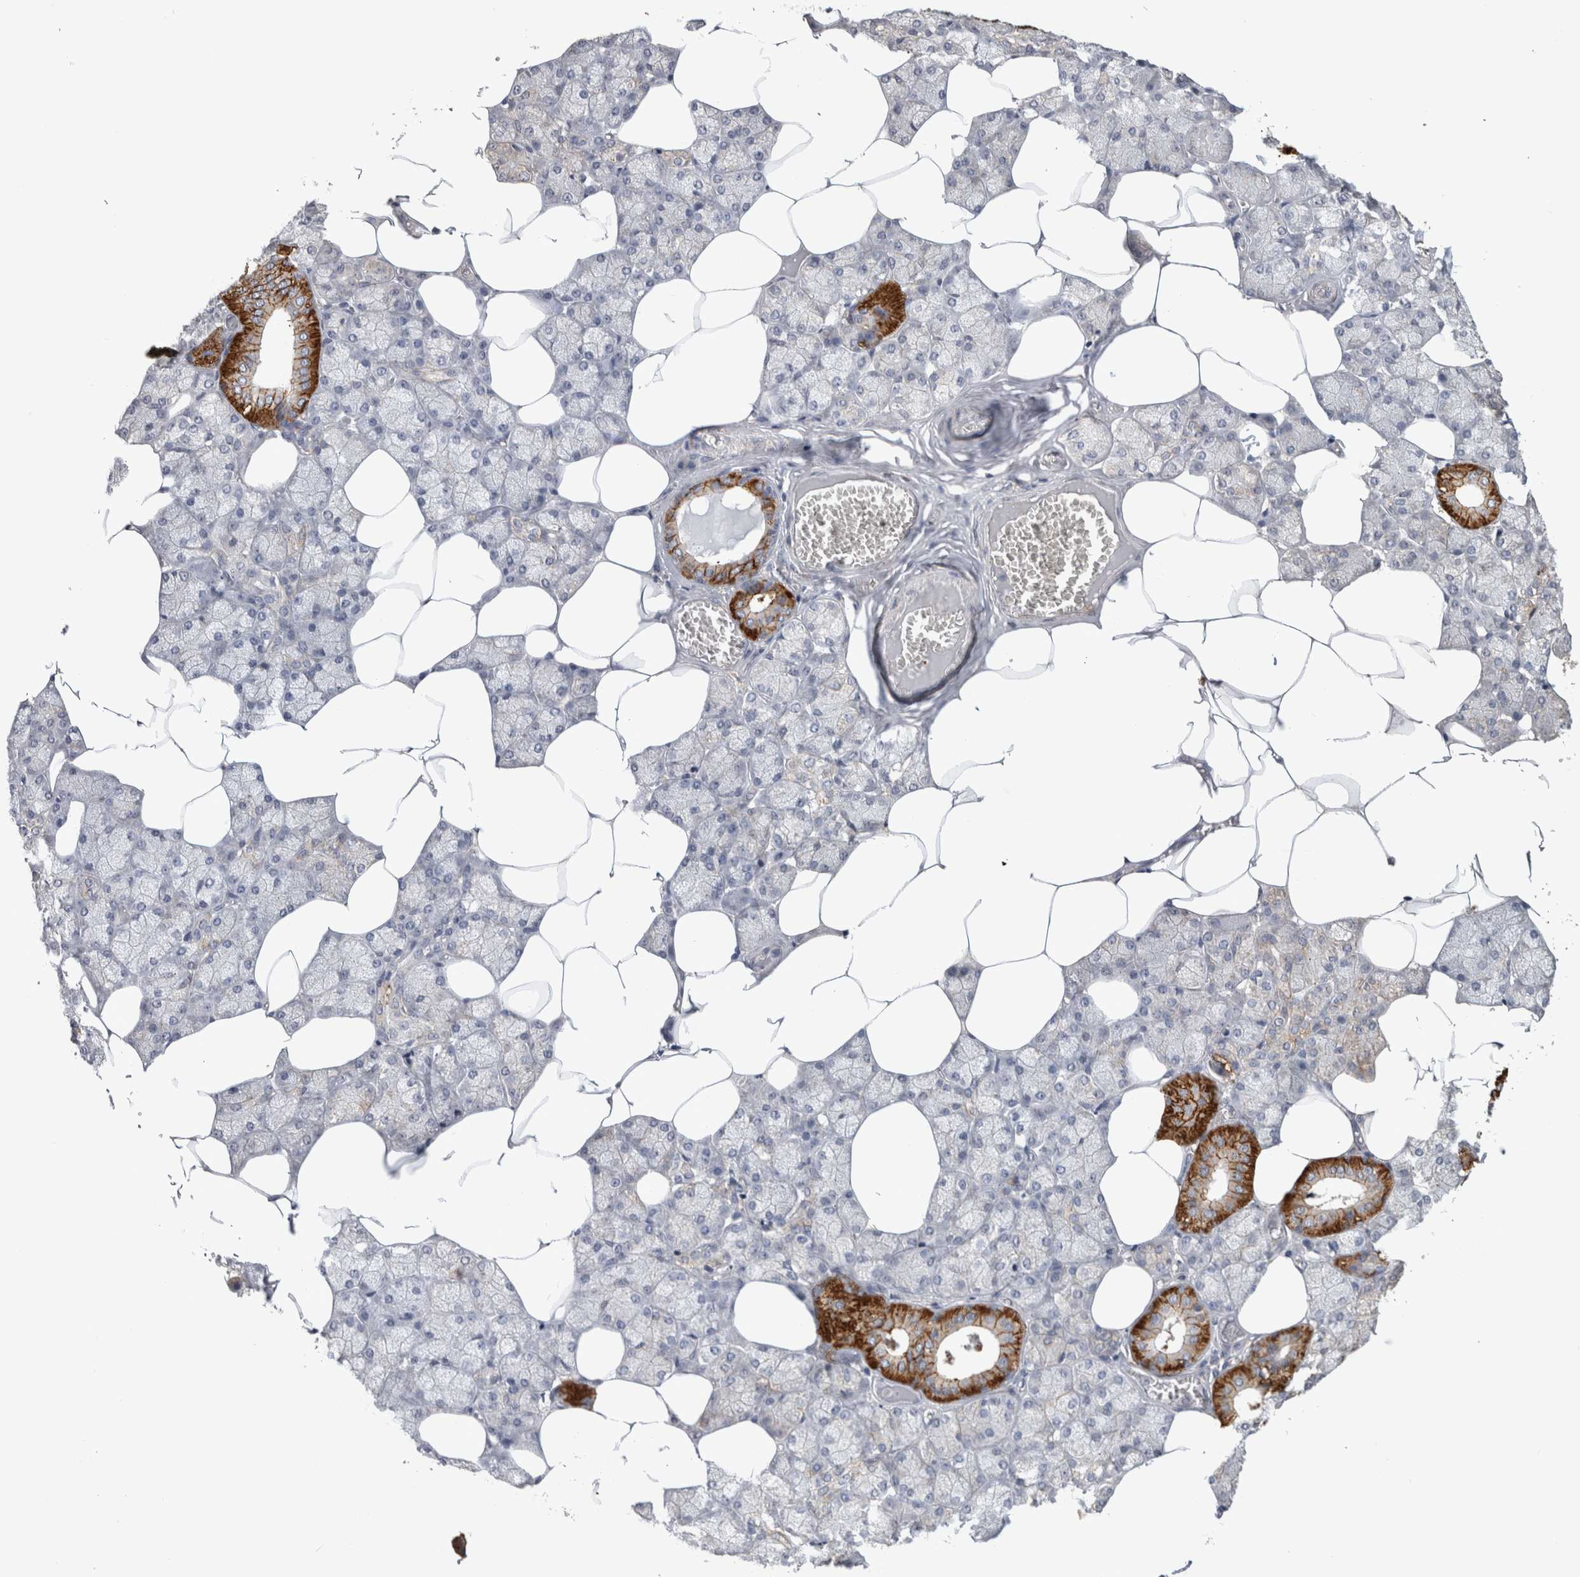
{"staining": {"intensity": "strong", "quantity": "<25%", "location": "cytoplasmic/membranous"}, "tissue": "salivary gland", "cell_type": "Glandular cells", "image_type": "normal", "snomed": [{"axis": "morphology", "description": "Normal tissue, NOS"}, {"axis": "topography", "description": "Salivary gland"}], "caption": "Strong cytoplasmic/membranous staining for a protein is appreciated in about <25% of glandular cells of unremarkable salivary gland using immunohistochemistry.", "gene": "CNTFR", "patient": {"sex": "male", "age": 62}}